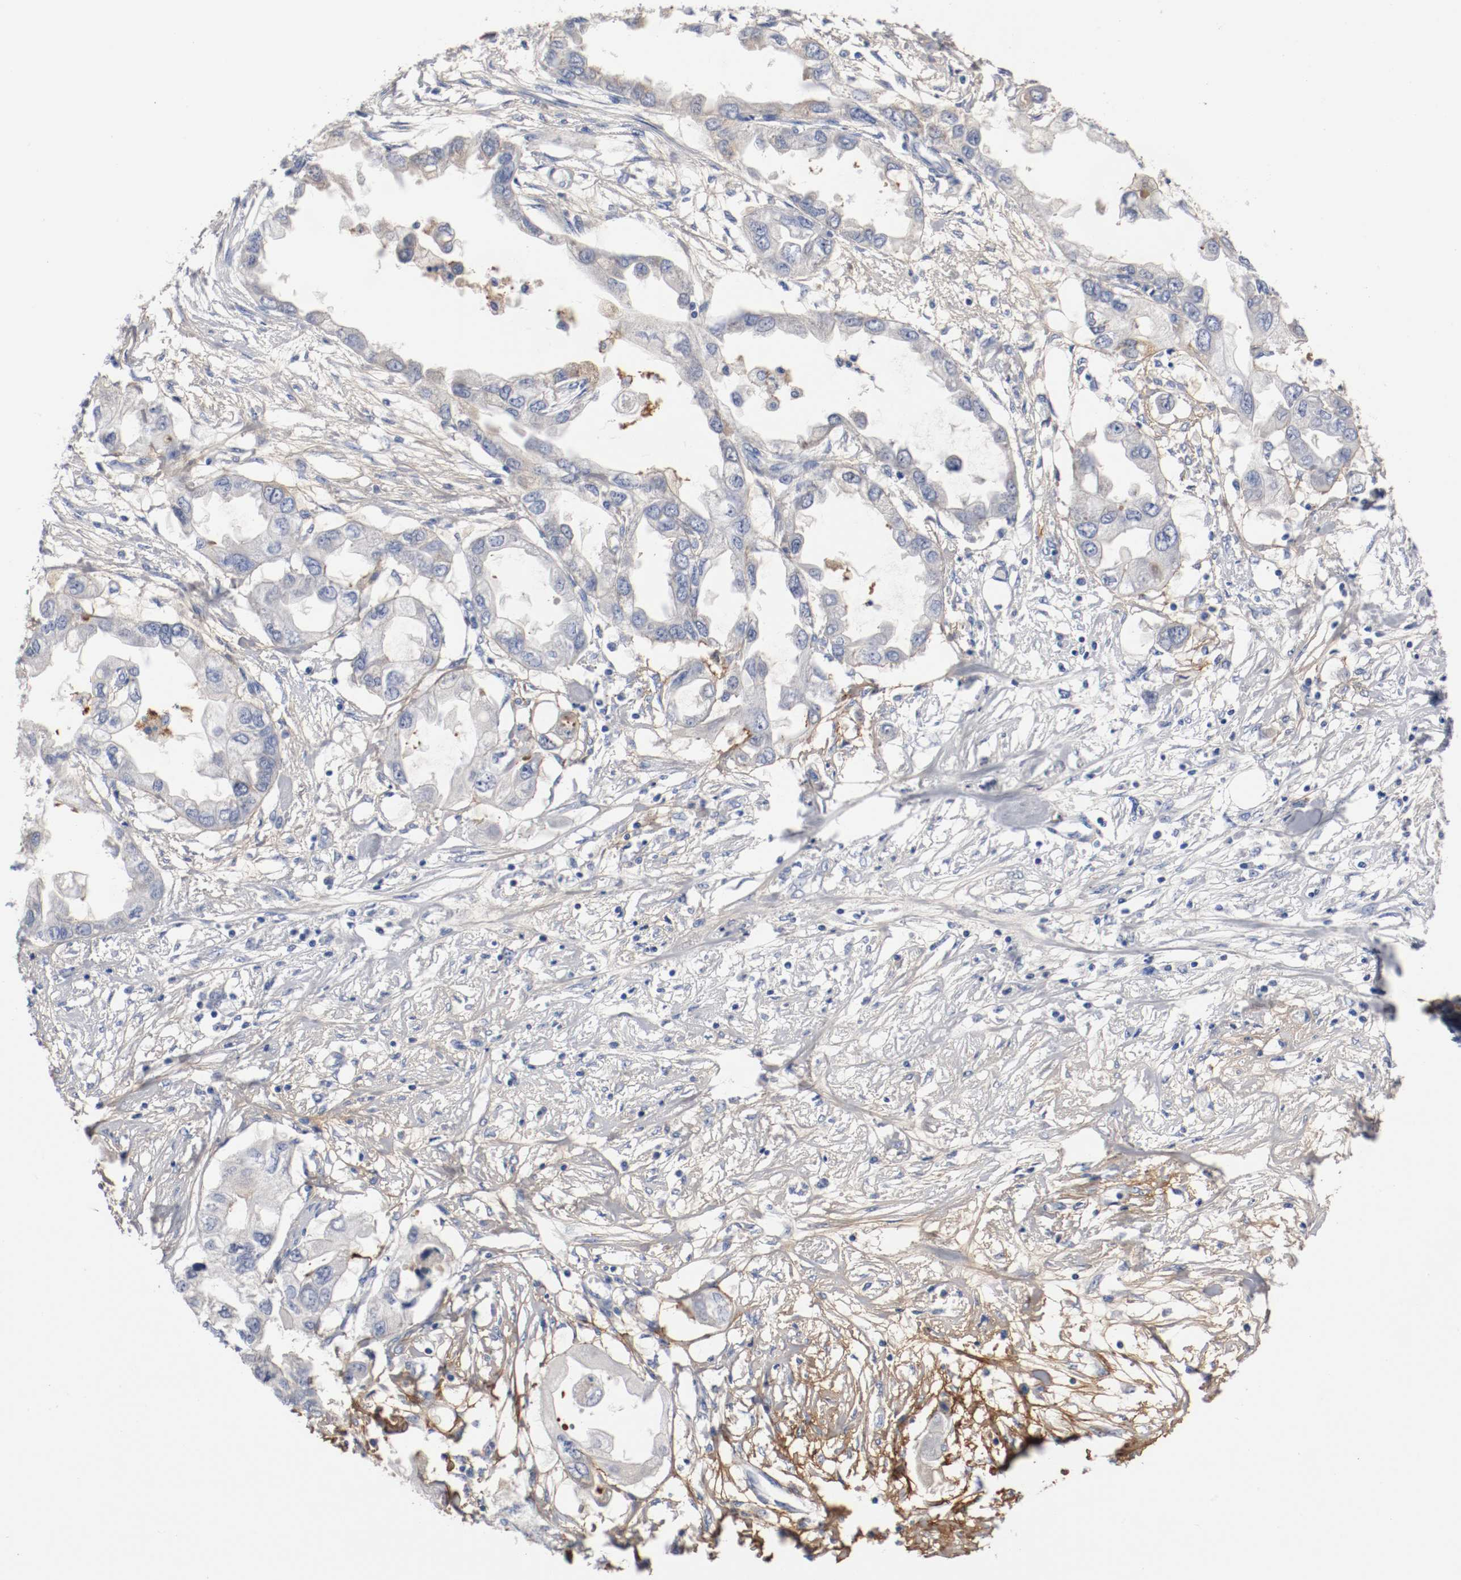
{"staining": {"intensity": "weak", "quantity": "<25%", "location": "cytoplasmic/membranous"}, "tissue": "endometrial cancer", "cell_type": "Tumor cells", "image_type": "cancer", "snomed": [{"axis": "morphology", "description": "Adenocarcinoma, NOS"}, {"axis": "topography", "description": "Endometrium"}], "caption": "Histopathology image shows no significant protein staining in tumor cells of adenocarcinoma (endometrial).", "gene": "TNC", "patient": {"sex": "female", "age": 67}}